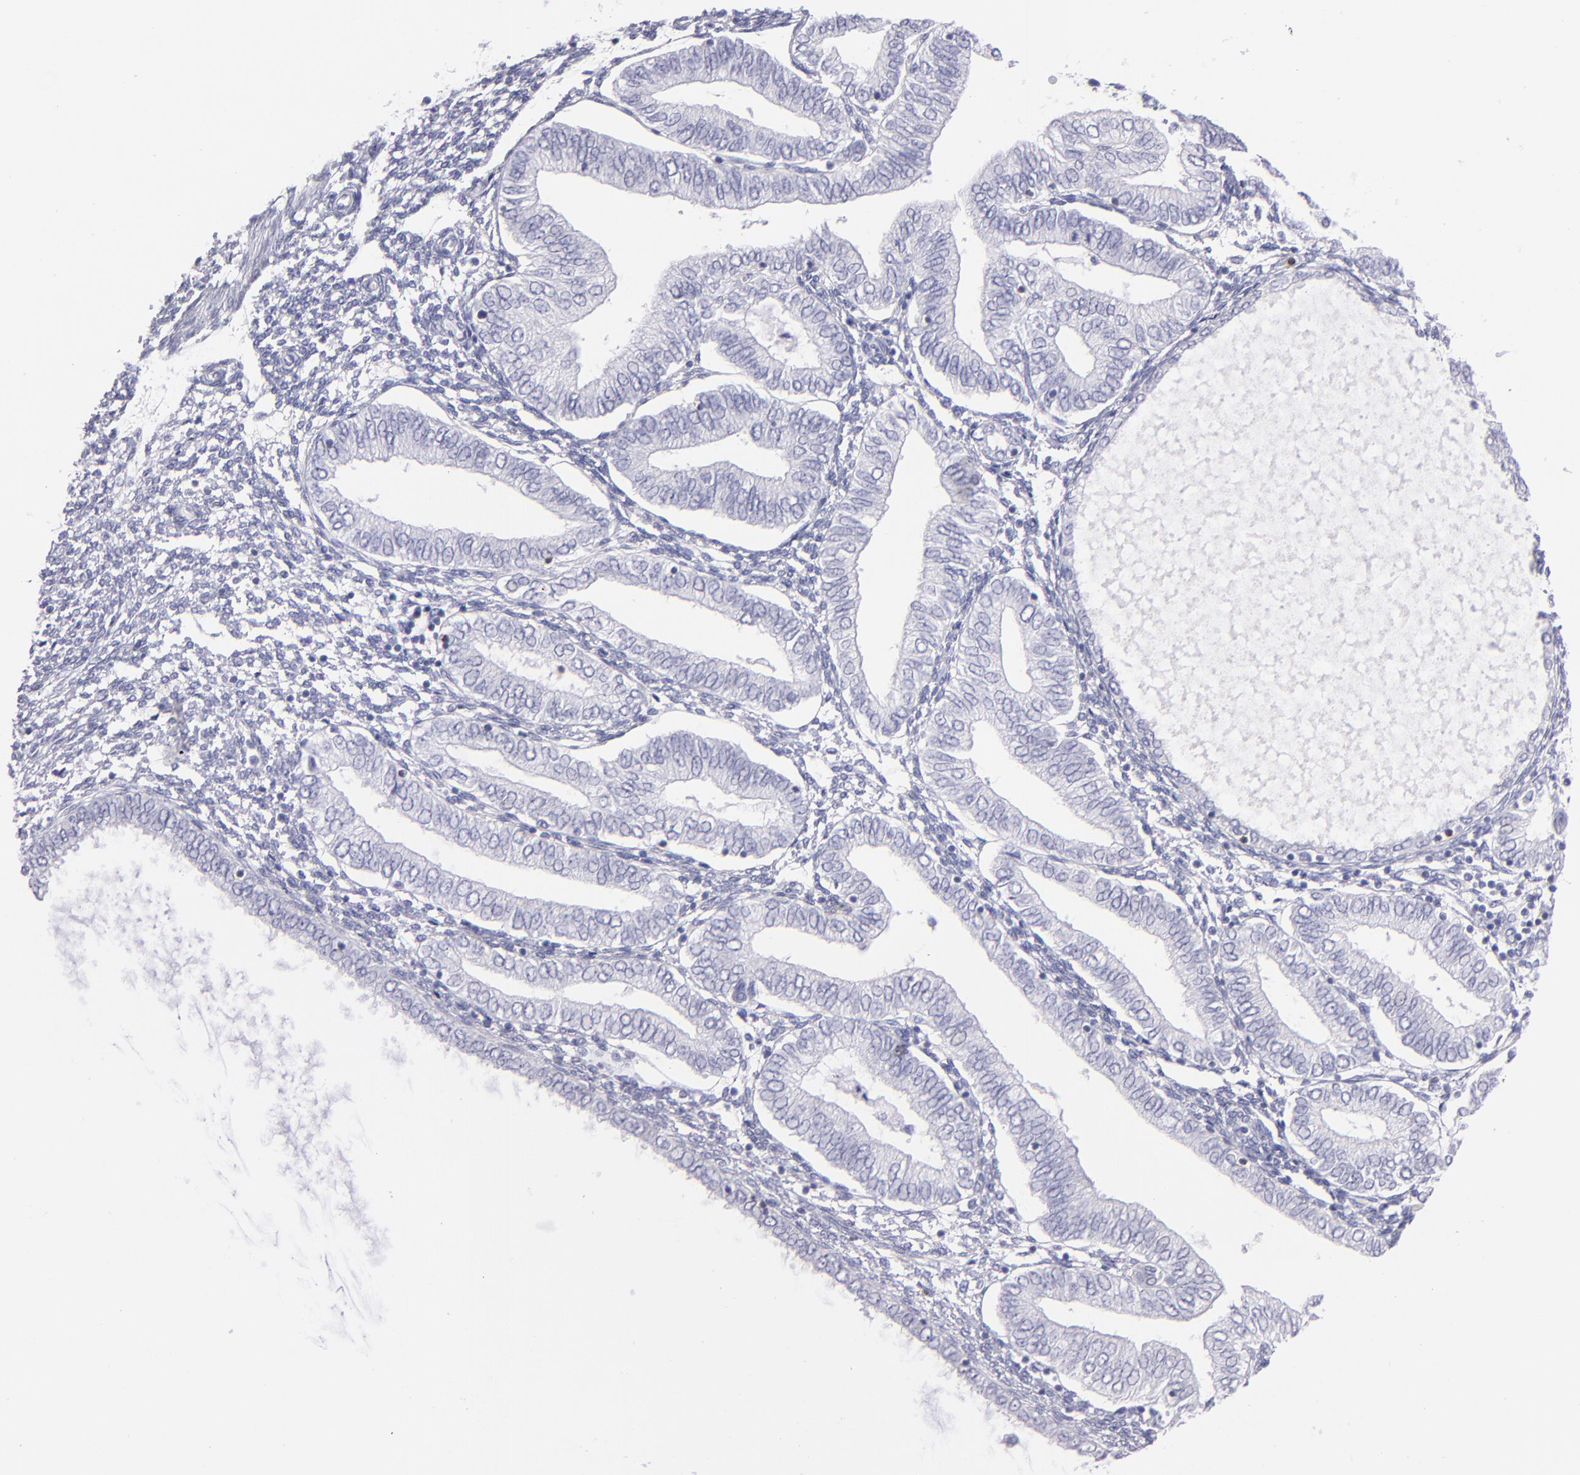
{"staining": {"intensity": "negative", "quantity": "none", "location": "none"}, "tissue": "endometrial cancer", "cell_type": "Tumor cells", "image_type": "cancer", "snomed": [{"axis": "morphology", "description": "Adenocarcinoma, NOS"}, {"axis": "topography", "description": "Endometrium"}], "caption": "The immunohistochemistry (IHC) image has no significant expression in tumor cells of endometrial cancer (adenocarcinoma) tissue.", "gene": "PRF1", "patient": {"sex": "female", "age": 51}}